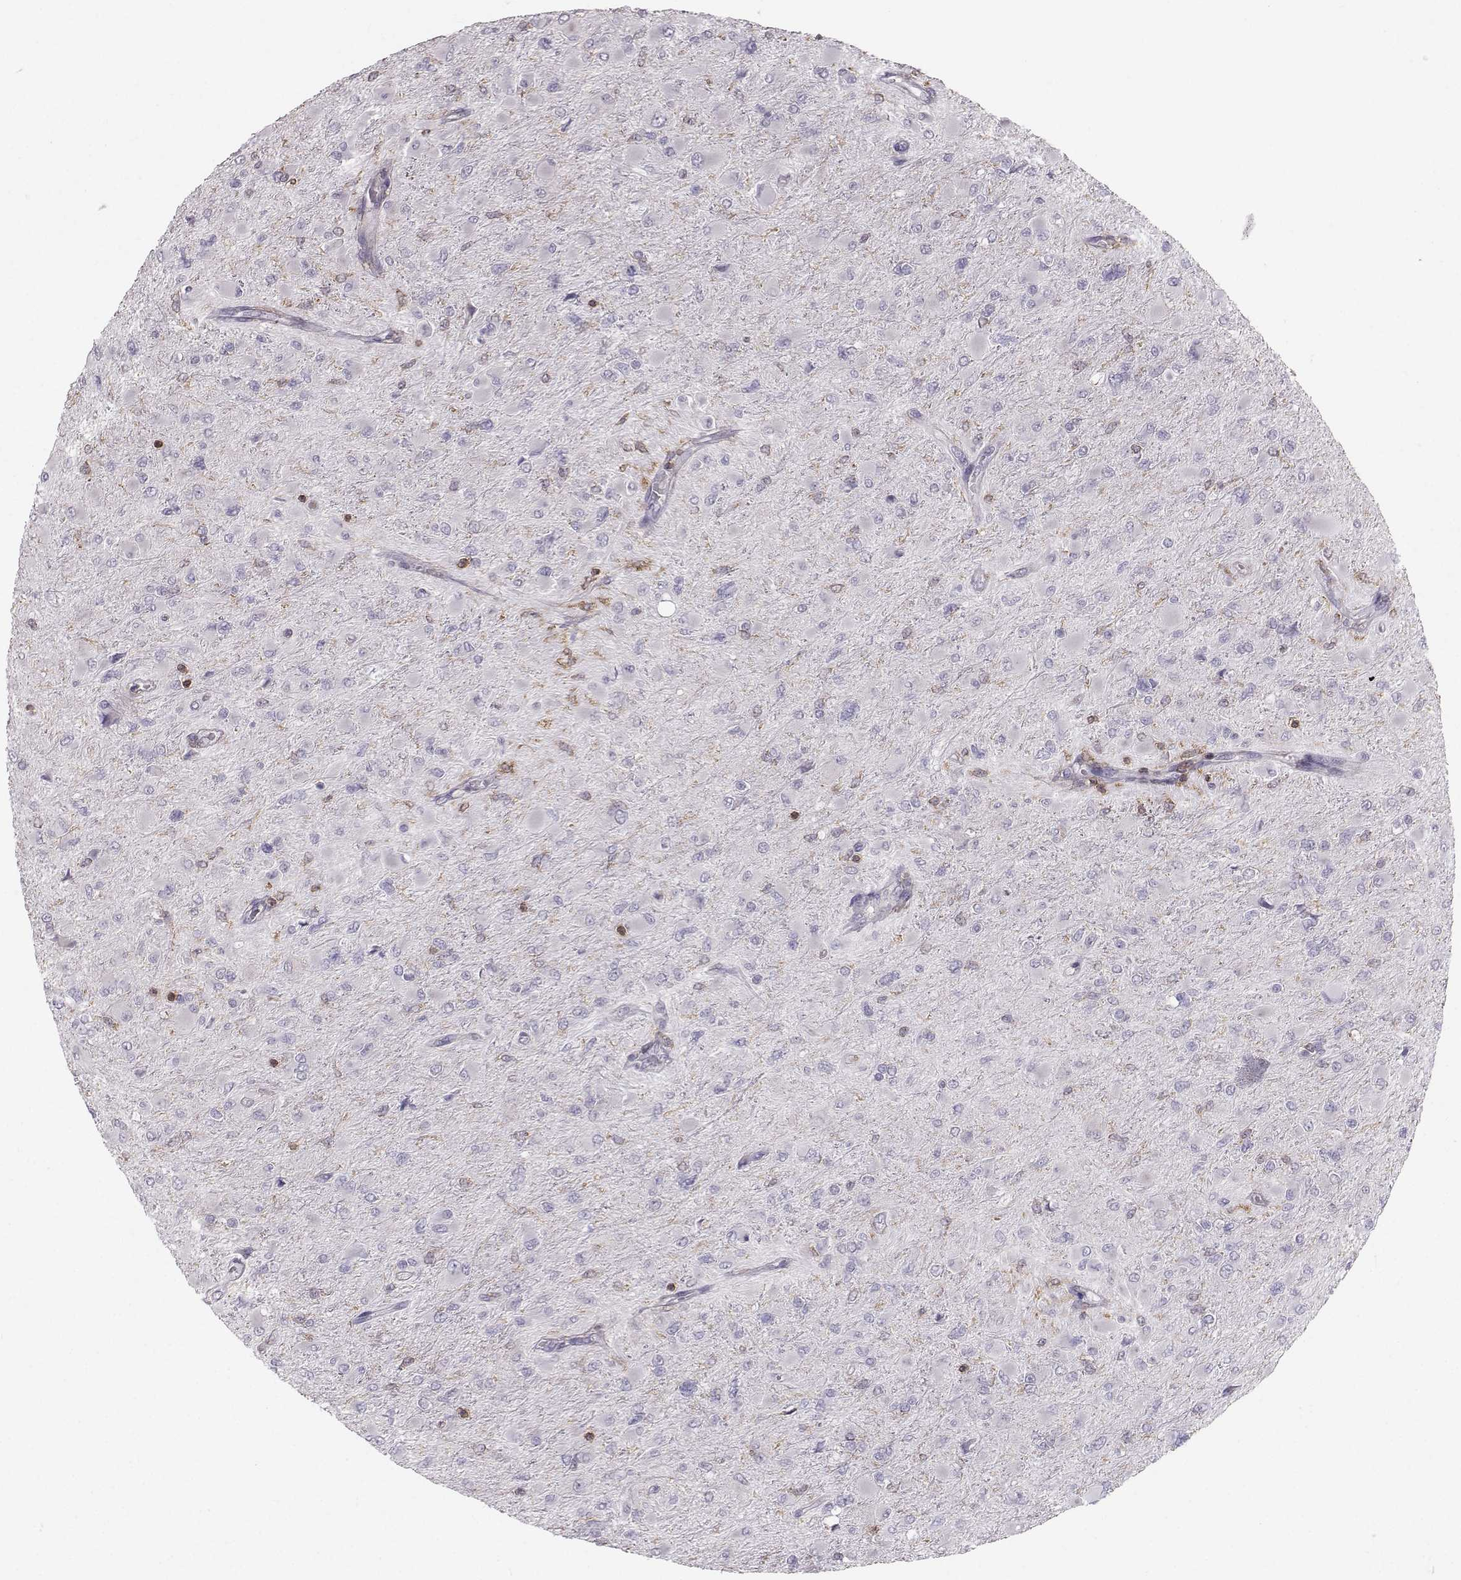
{"staining": {"intensity": "negative", "quantity": "none", "location": "none"}, "tissue": "glioma", "cell_type": "Tumor cells", "image_type": "cancer", "snomed": [{"axis": "morphology", "description": "Glioma, malignant, High grade"}, {"axis": "topography", "description": "Cerebral cortex"}], "caption": "An immunohistochemistry (IHC) photomicrograph of high-grade glioma (malignant) is shown. There is no staining in tumor cells of high-grade glioma (malignant). Brightfield microscopy of IHC stained with DAB (3,3'-diaminobenzidine) (brown) and hematoxylin (blue), captured at high magnification.", "gene": "ZBTB32", "patient": {"sex": "female", "age": 36}}